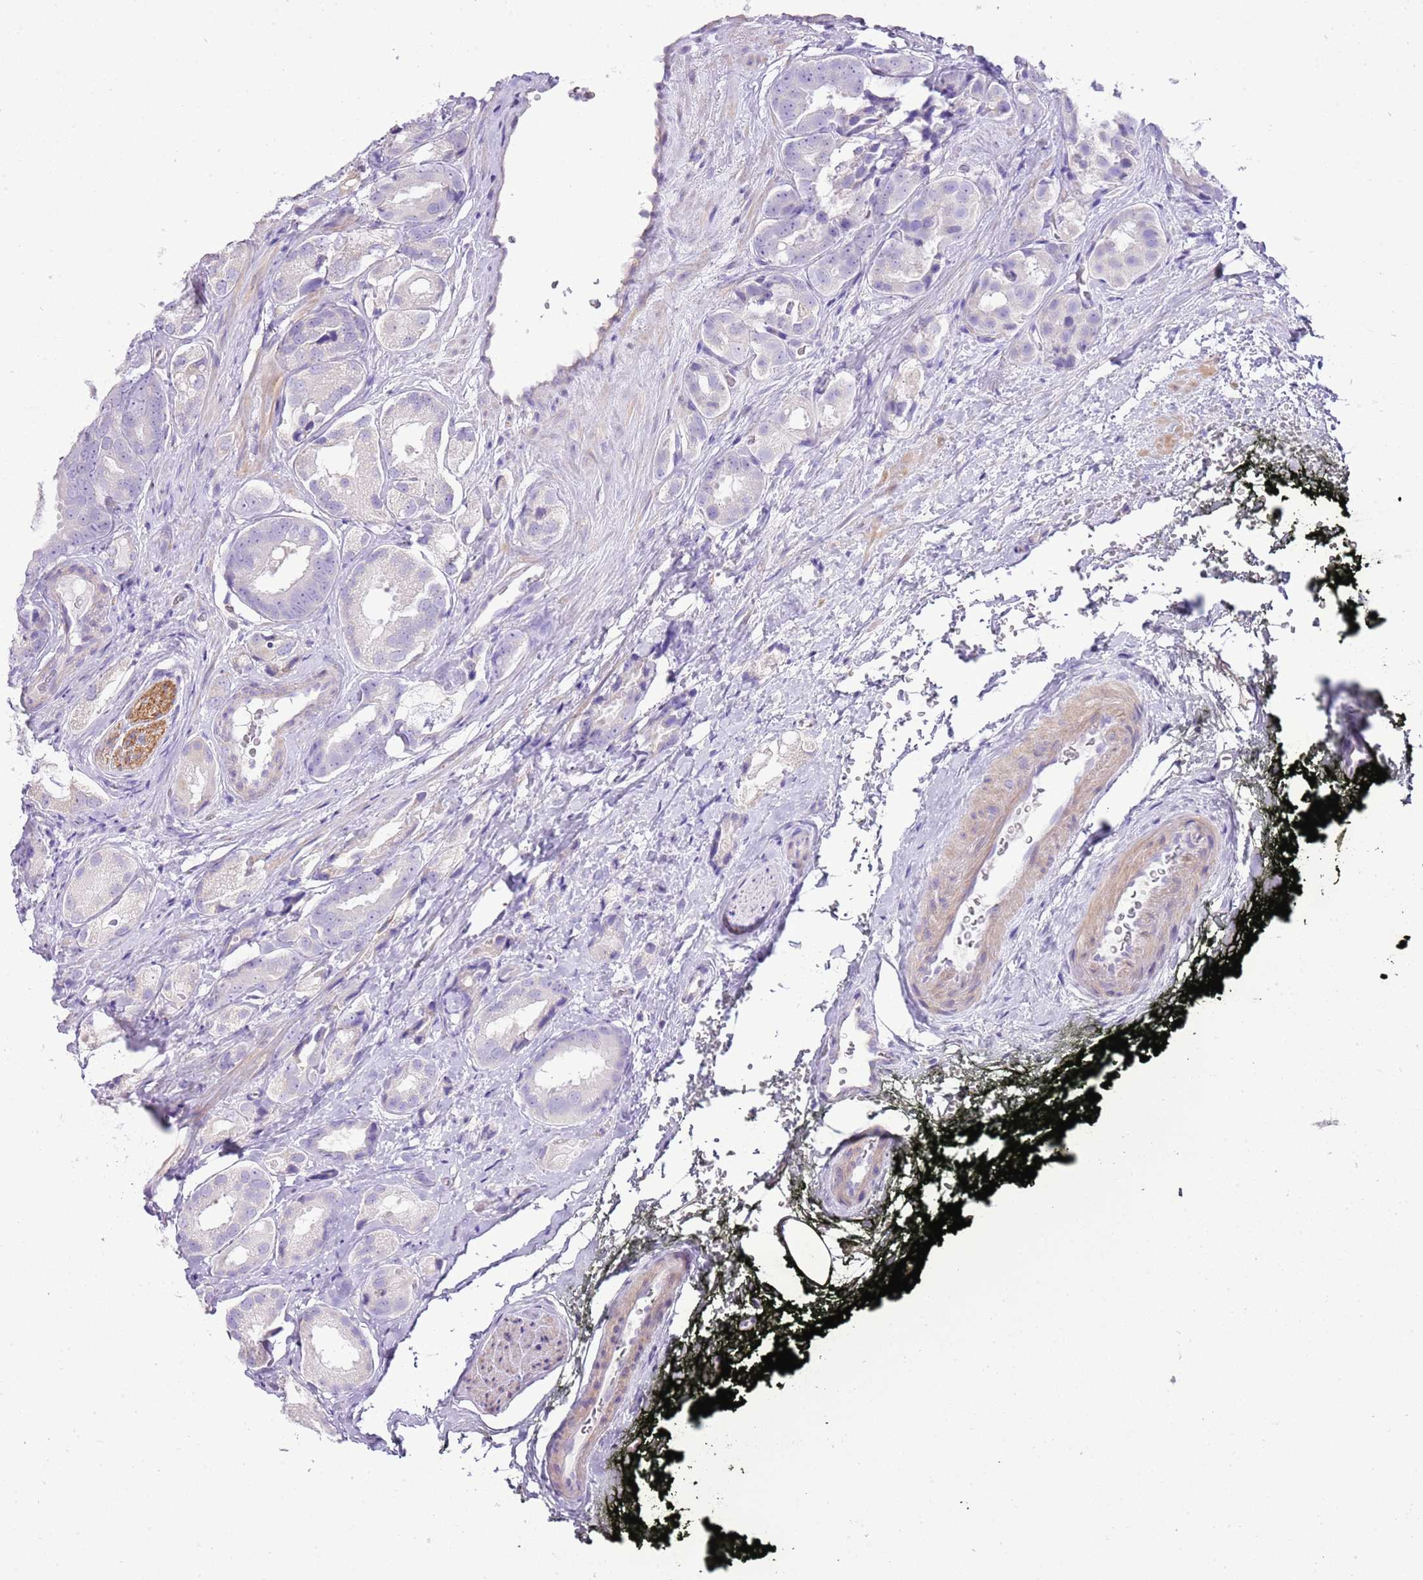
{"staining": {"intensity": "negative", "quantity": "none", "location": "none"}, "tissue": "prostate cancer", "cell_type": "Tumor cells", "image_type": "cancer", "snomed": [{"axis": "morphology", "description": "Adenocarcinoma, High grade"}, {"axis": "topography", "description": "Prostate"}], "caption": "A micrograph of prostate cancer stained for a protein shows no brown staining in tumor cells.", "gene": "AAR2", "patient": {"sex": "male", "age": 71}}